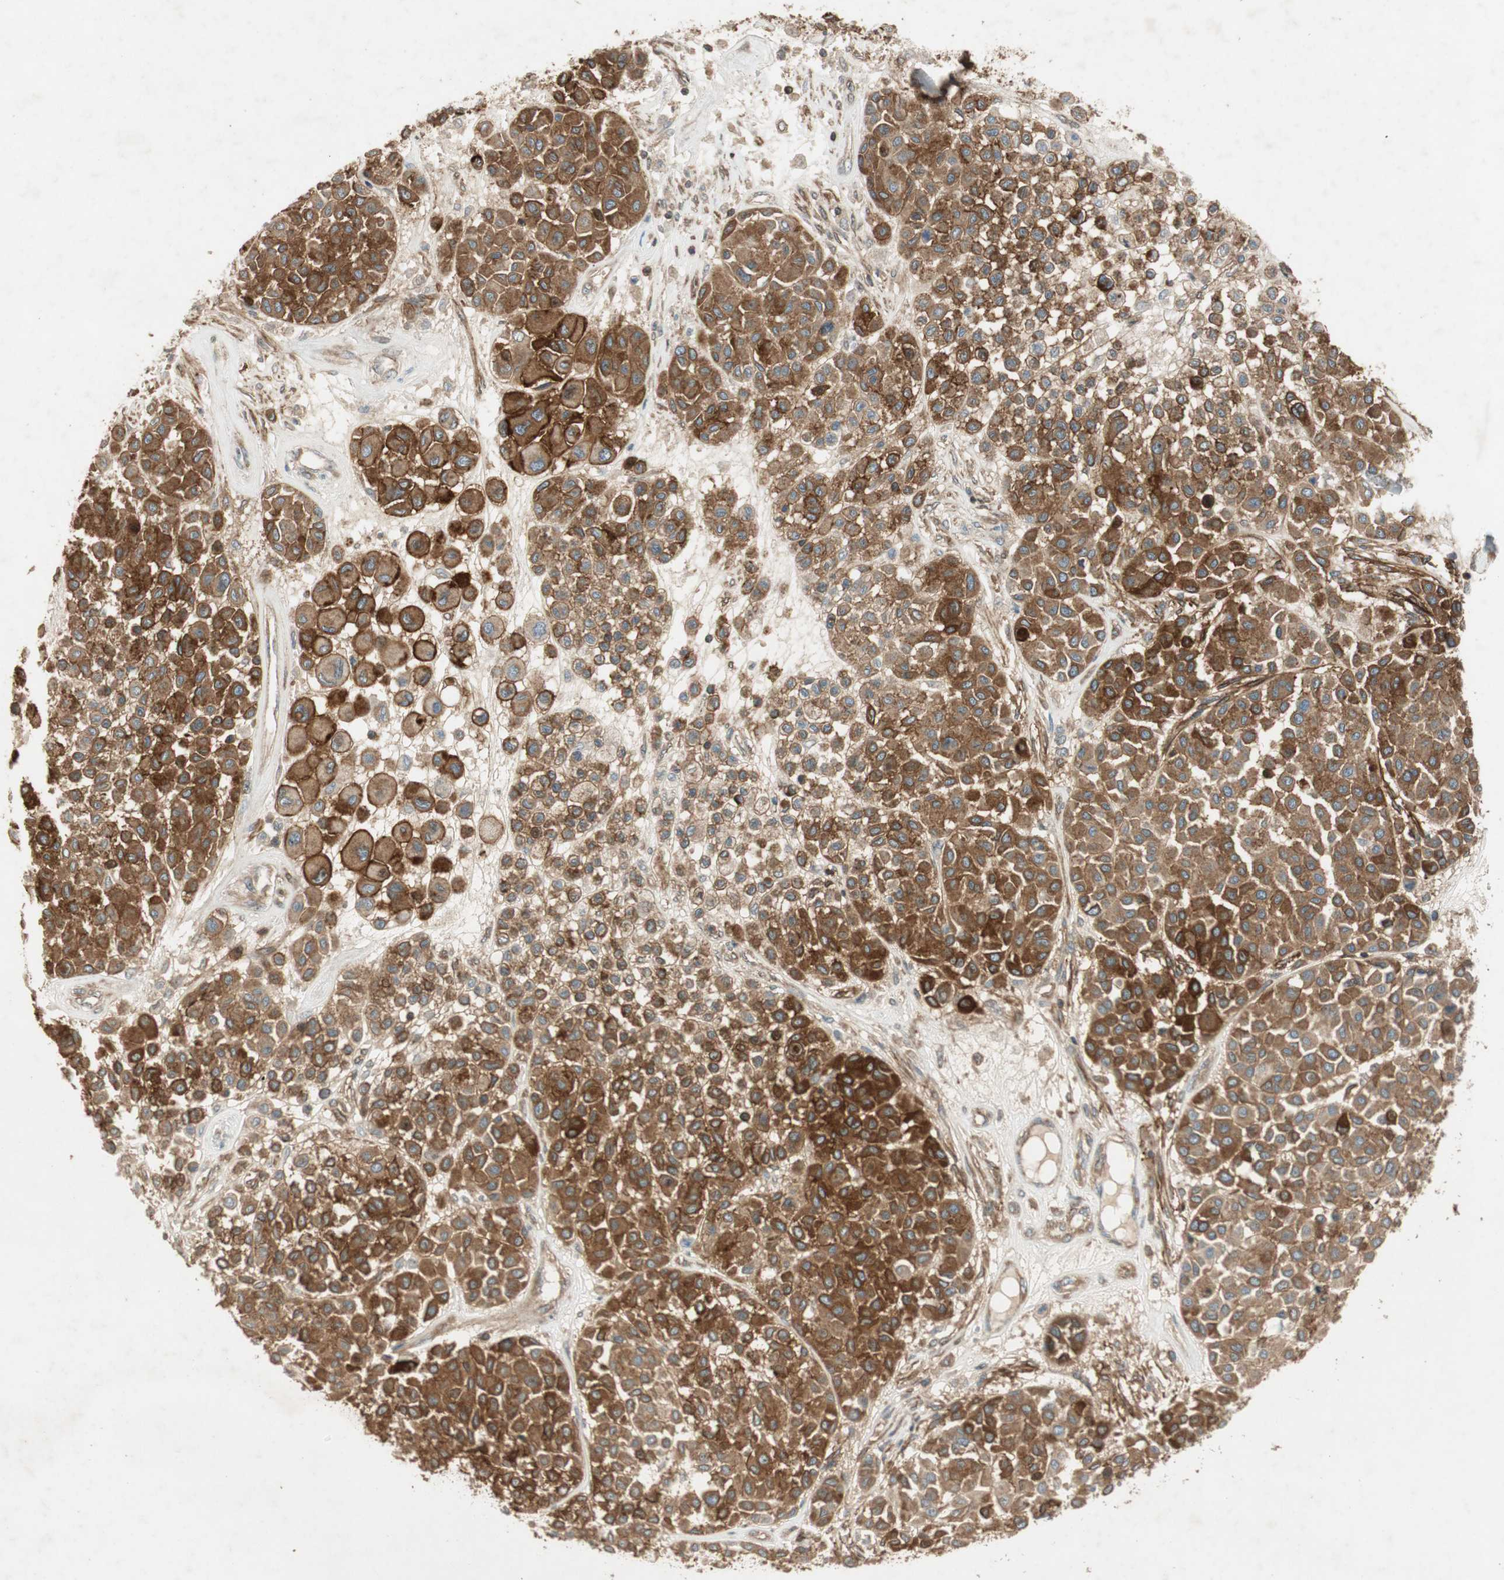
{"staining": {"intensity": "strong", "quantity": ">75%", "location": "cytoplasmic/membranous"}, "tissue": "melanoma", "cell_type": "Tumor cells", "image_type": "cancer", "snomed": [{"axis": "morphology", "description": "Malignant melanoma, Metastatic site"}, {"axis": "topography", "description": "Soft tissue"}], "caption": "IHC of human malignant melanoma (metastatic site) demonstrates high levels of strong cytoplasmic/membranous positivity in about >75% of tumor cells.", "gene": "BTN3A3", "patient": {"sex": "male", "age": 41}}